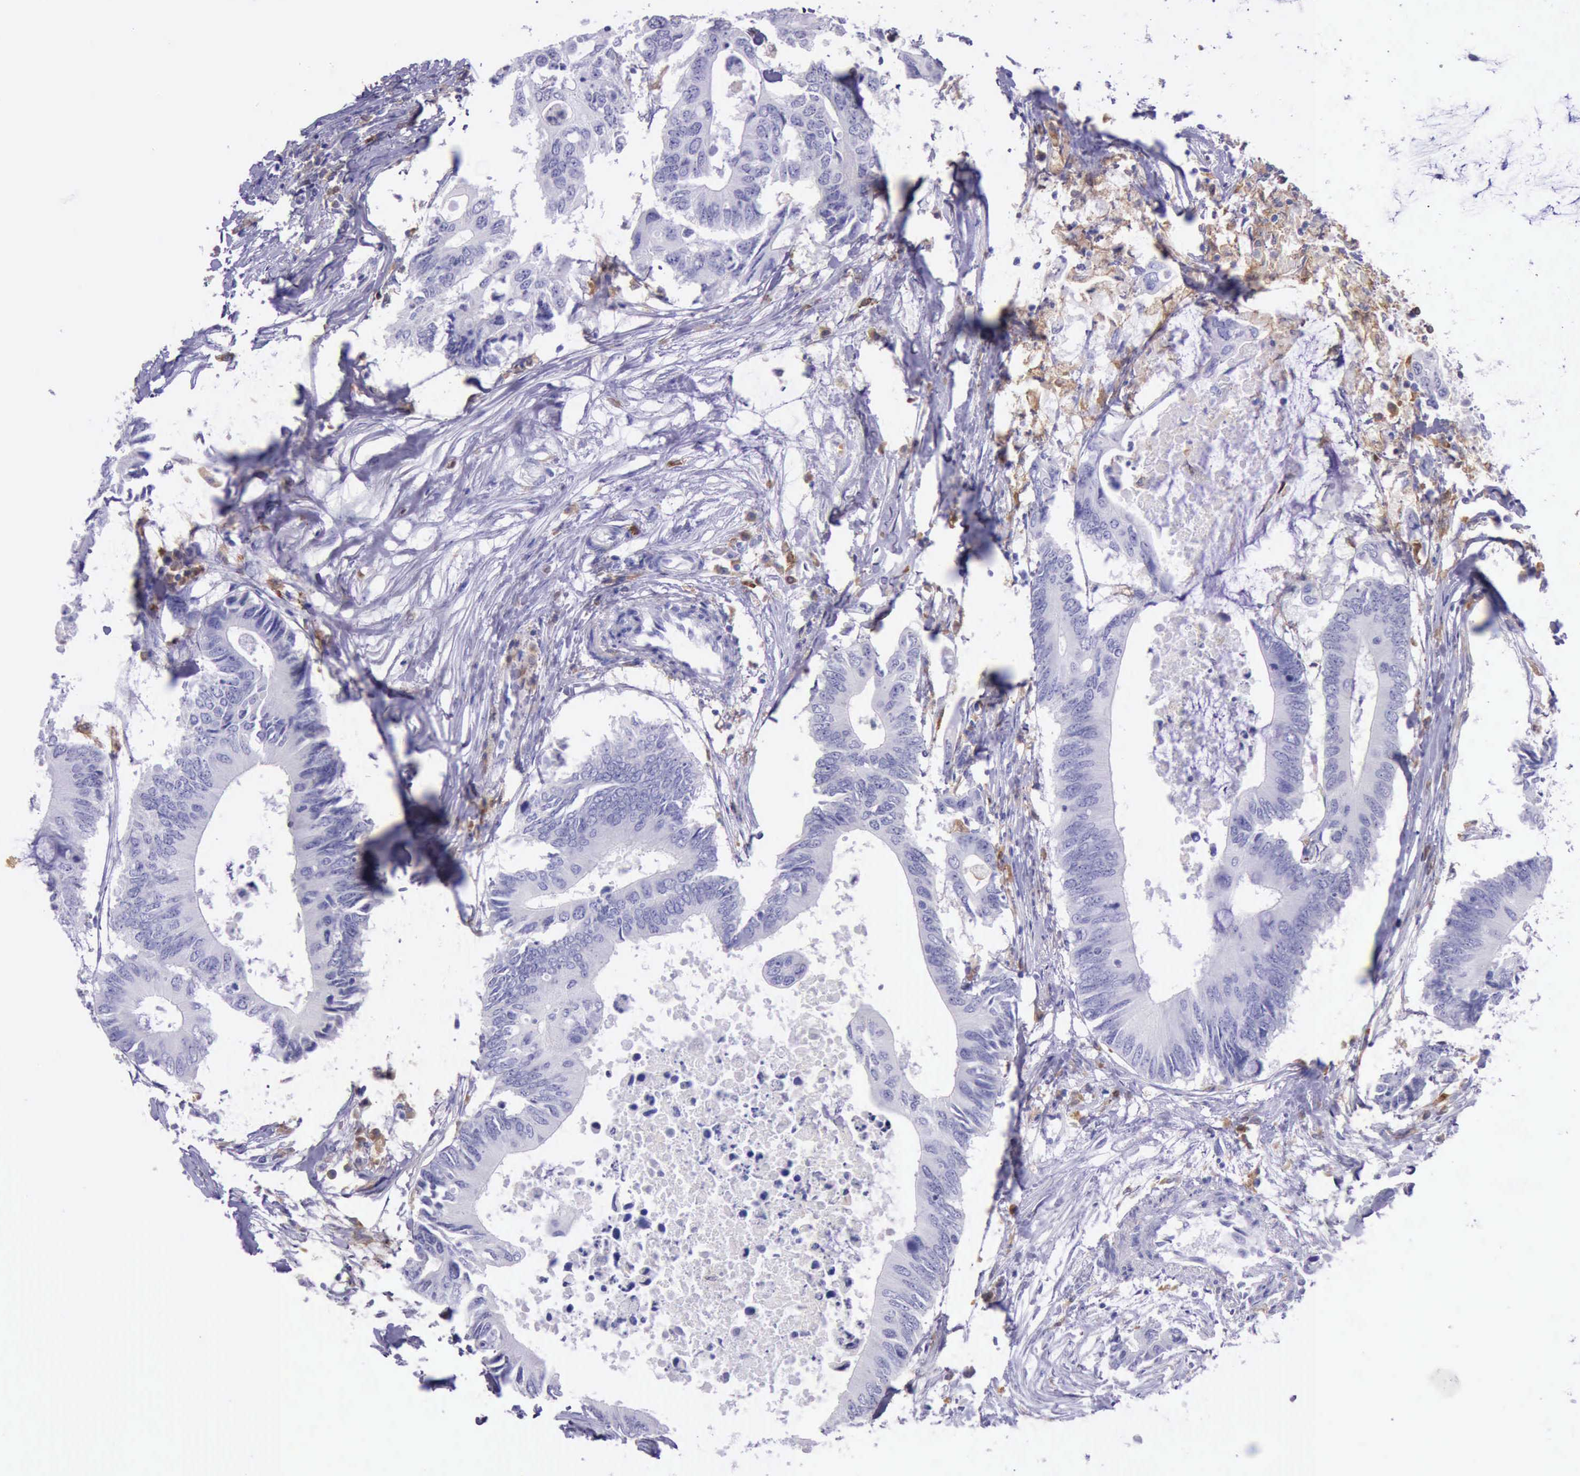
{"staining": {"intensity": "negative", "quantity": "none", "location": "none"}, "tissue": "colorectal cancer", "cell_type": "Tumor cells", "image_type": "cancer", "snomed": [{"axis": "morphology", "description": "Adenocarcinoma, NOS"}, {"axis": "topography", "description": "Colon"}], "caption": "Immunohistochemical staining of colorectal cancer displays no significant positivity in tumor cells.", "gene": "BTK", "patient": {"sex": "male", "age": 71}}